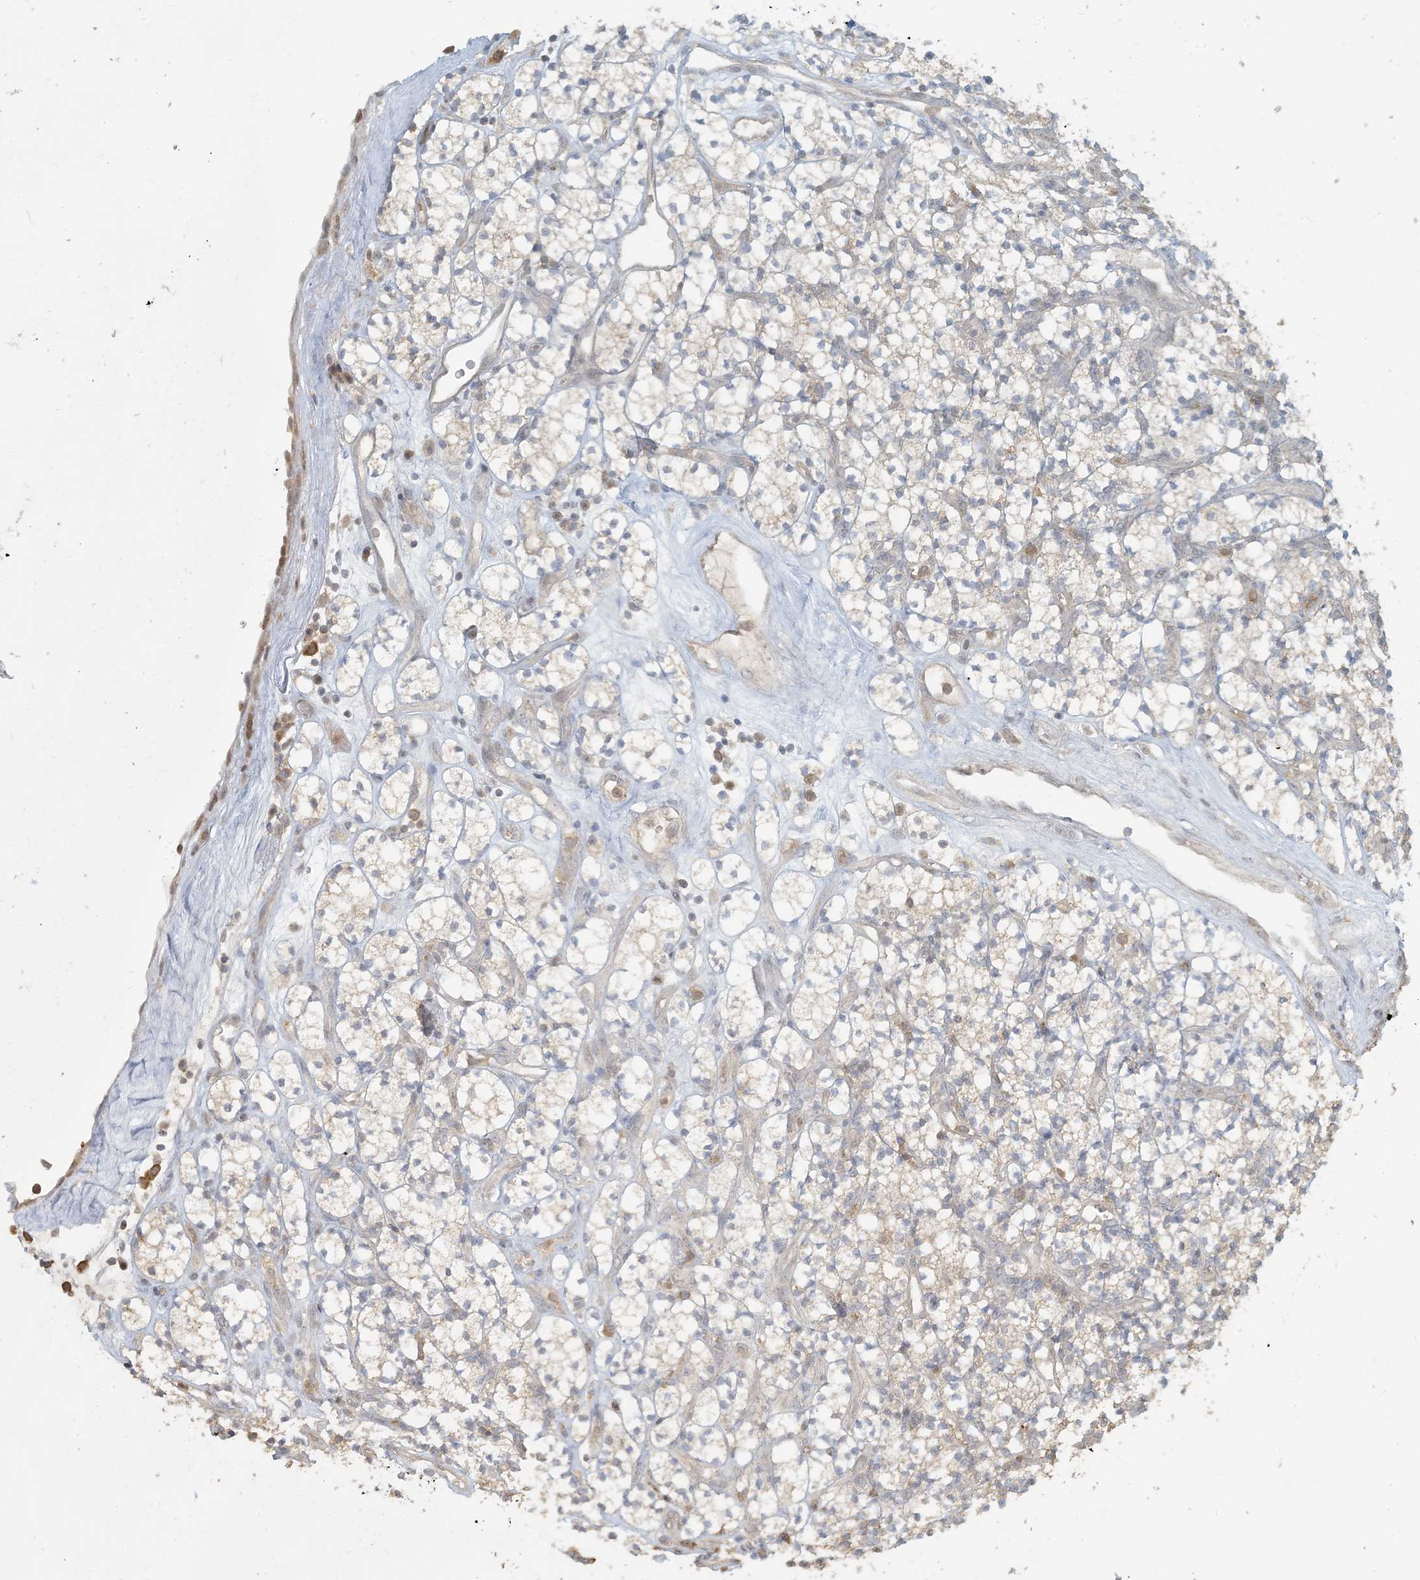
{"staining": {"intensity": "negative", "quantity": "none", "location": "none"}, "tissue": "renal cancer", "cell_type": "Tumor cells", "image_type": "cancer", "snomed": [{"axis": "morphology", "description": "Adenocarcinoma, NOS"}, {"axis": "topography", "description": "Kidney"}], "caption": "The image reveals no staining of tumor cells in renal adenocarcinoma.", "gene": "HACL1", "patient": {"sex": "male", "age": 77}}